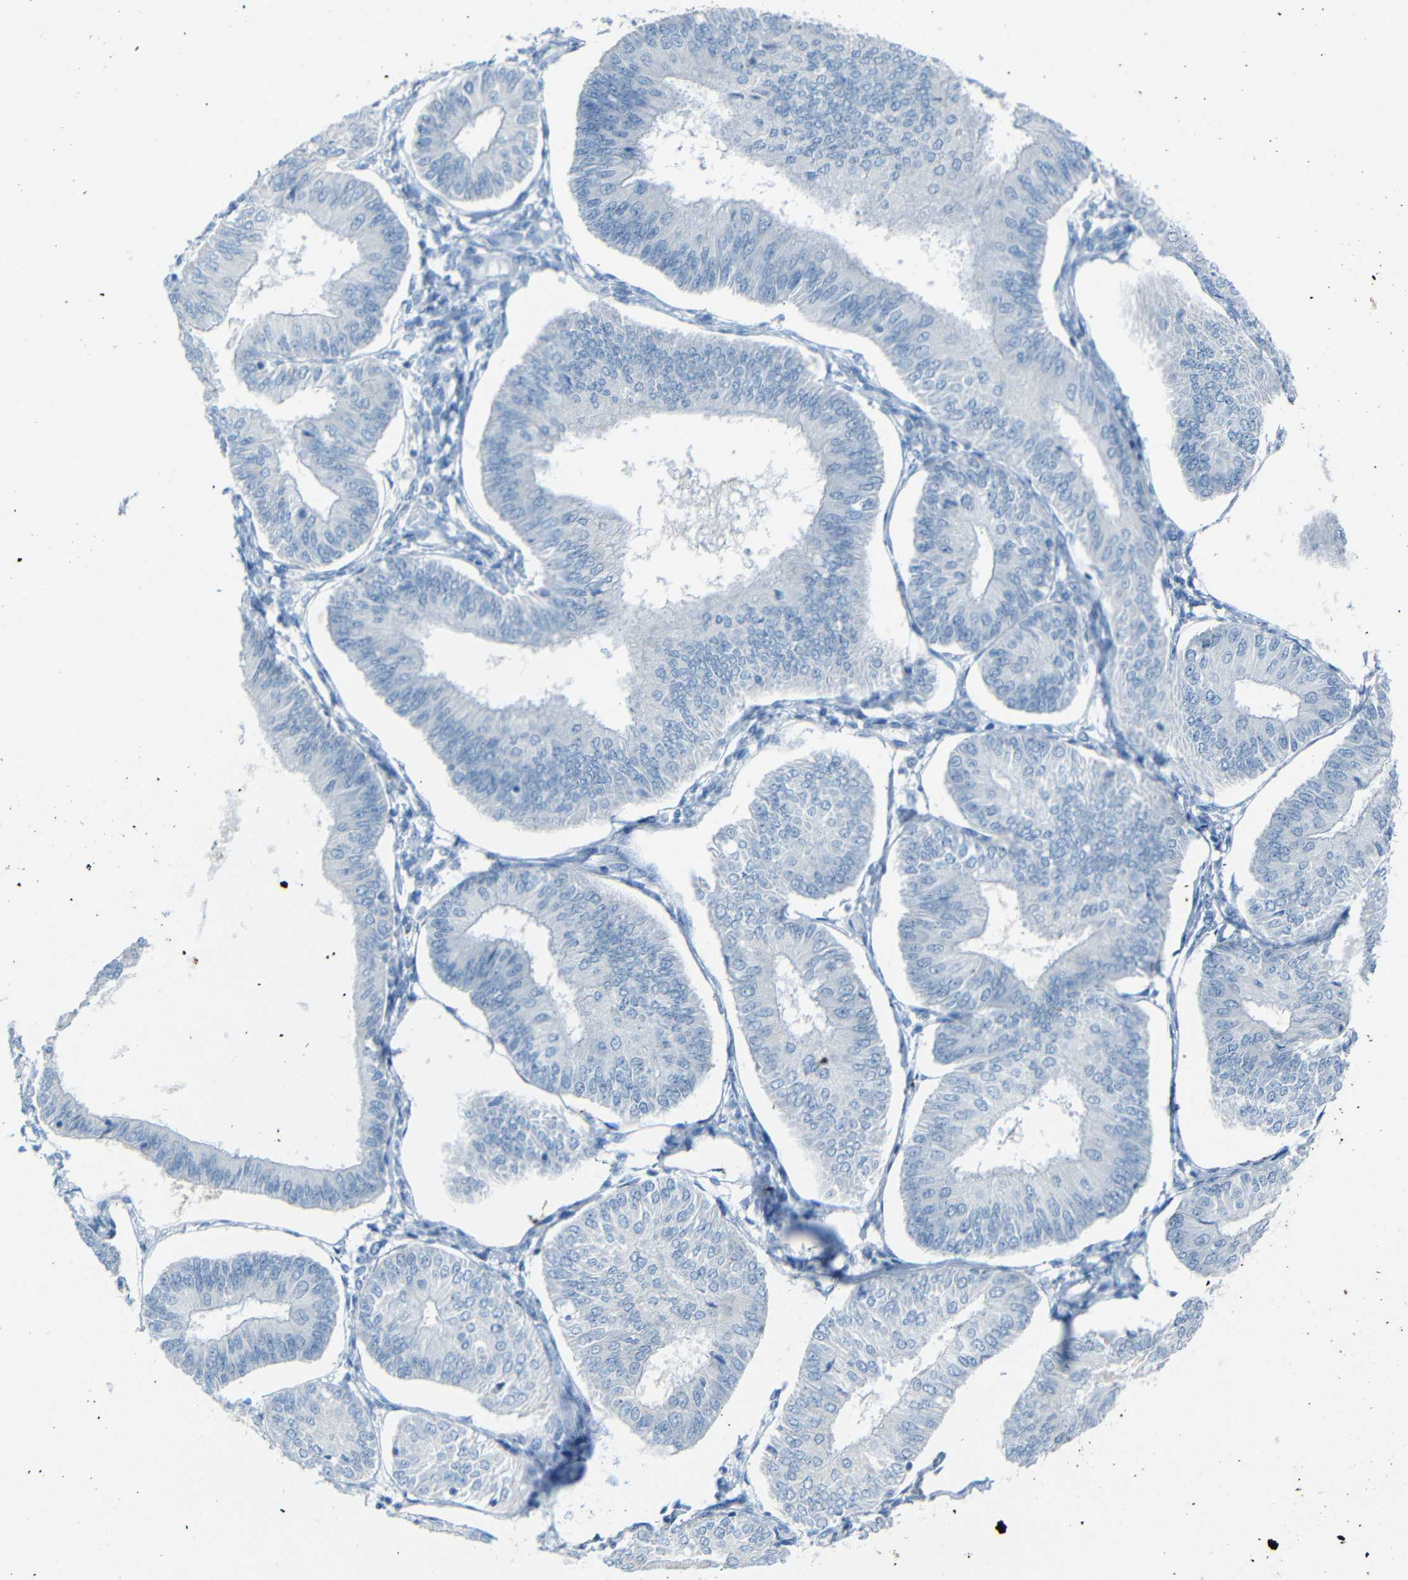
{"staining": {"intensity": "negative", "quantity": "none", "location": "none"}, "tissue": "endometrial cancer", "cell_type": "Tumor cells", "image_type": "cancer", "snomed": [{"axis": "morphology", "description": "Adenocarcinoma, NOS"}, {"axis": "topography", "description": "Endometrium"}], "caption": "Tumor cells are negative for protein expression in human endometrial cancer (adenocarcinoma).", "gene": "FCRL1", "patient": {"sex": "female", "age": 58}}